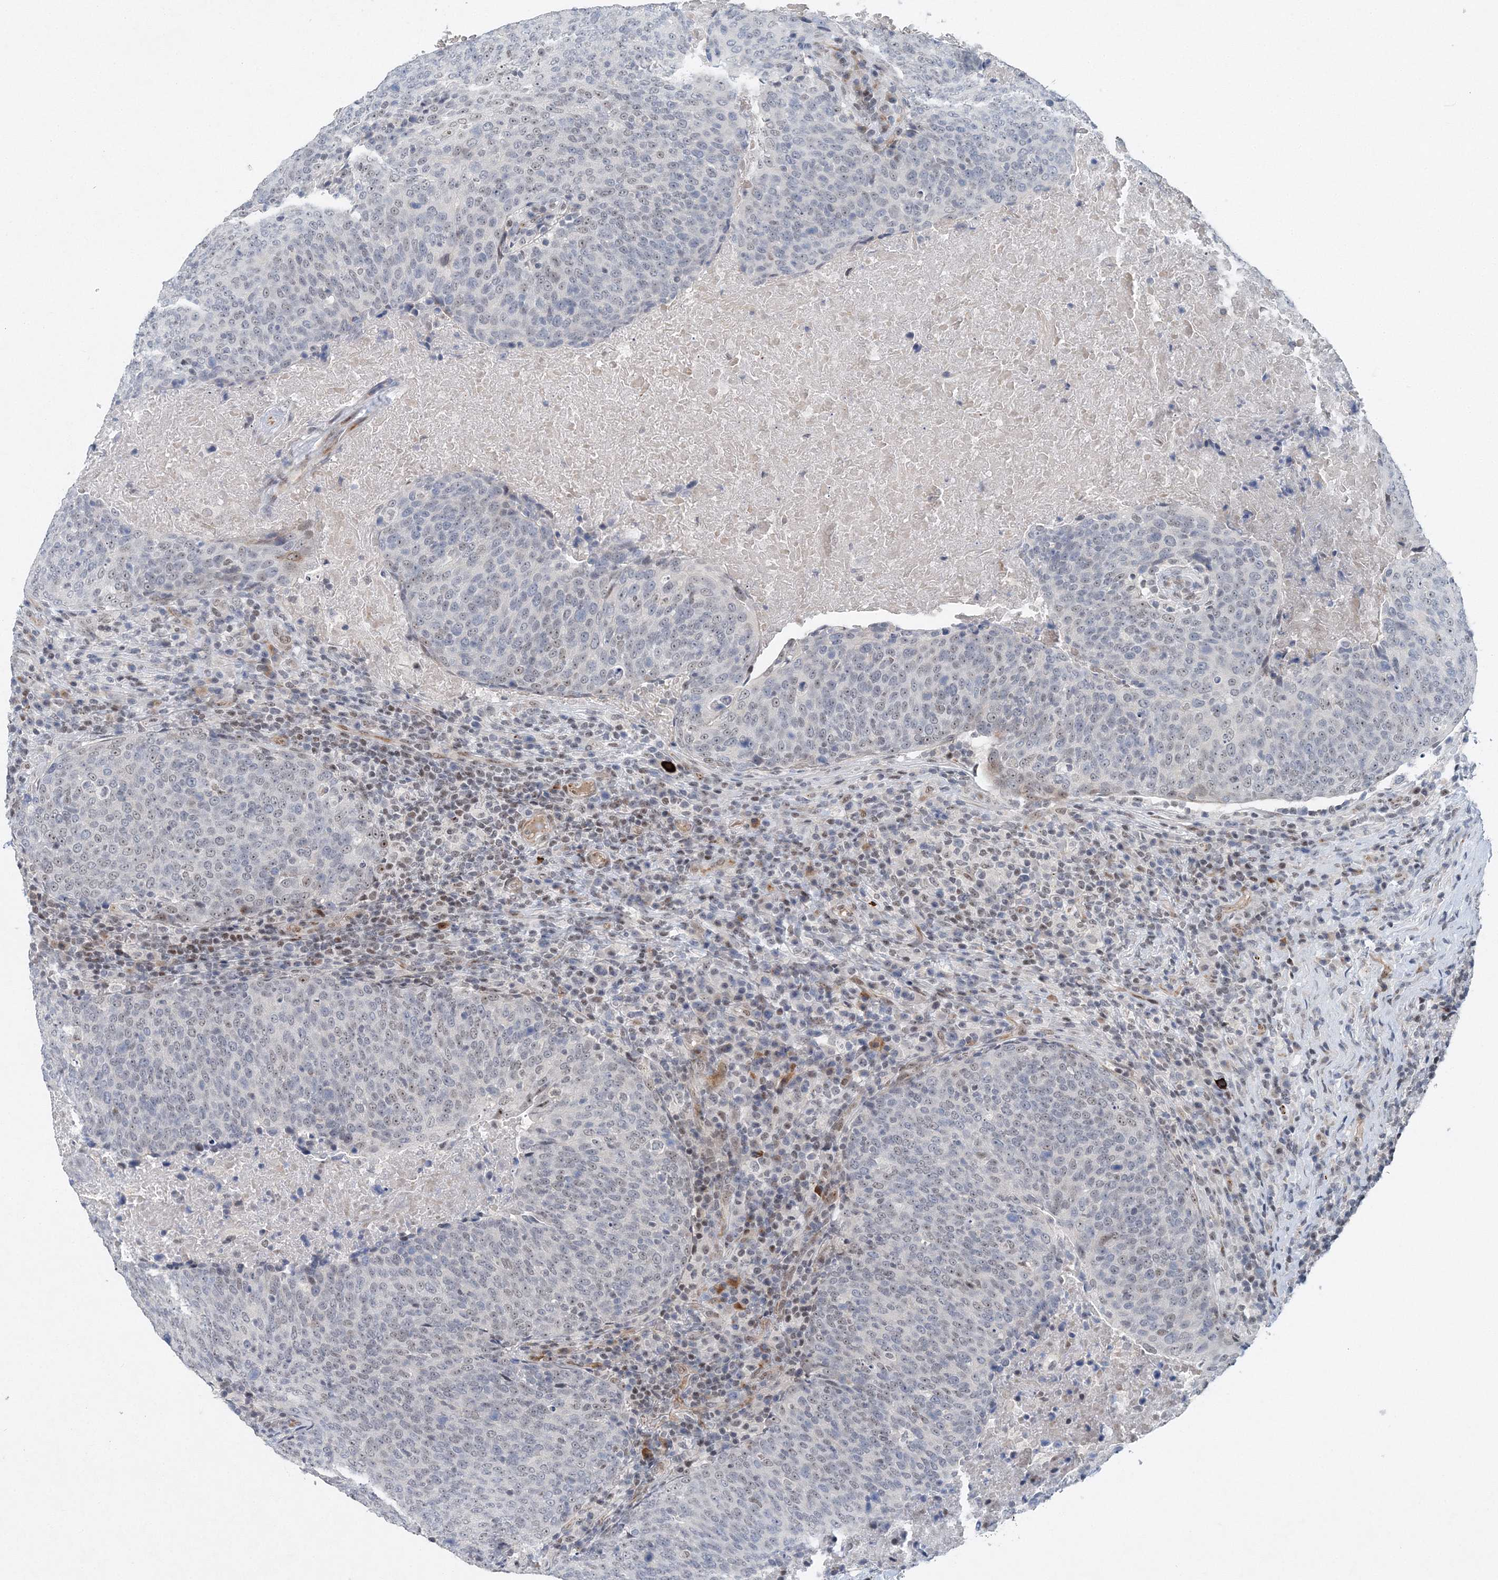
{"staining": {"intensity": "weak", "quantity": "<25%", "location": "nuclear"}, "tissue": "head and neck cancer", "cell_type": "Tumor cells", "image_type": "cancer", "snomed": [{"axis": "morphology", "description": "Squamous cell carcinoma, NOS"}, {"axis": "morphology", "description": "Squamous cell carcinoma, metastatic, NOS"}, {"axis": "topography", "description": "Lymph node"}, {"axis": "topography", "description": "Head-Neck"}], "caption": "The micrograph reveals no significant expression in tumor cells of squamous cell carcinoma (head and neck).", "gene": "UIMC1", "patient": {"sex": "male", "age": 62}}